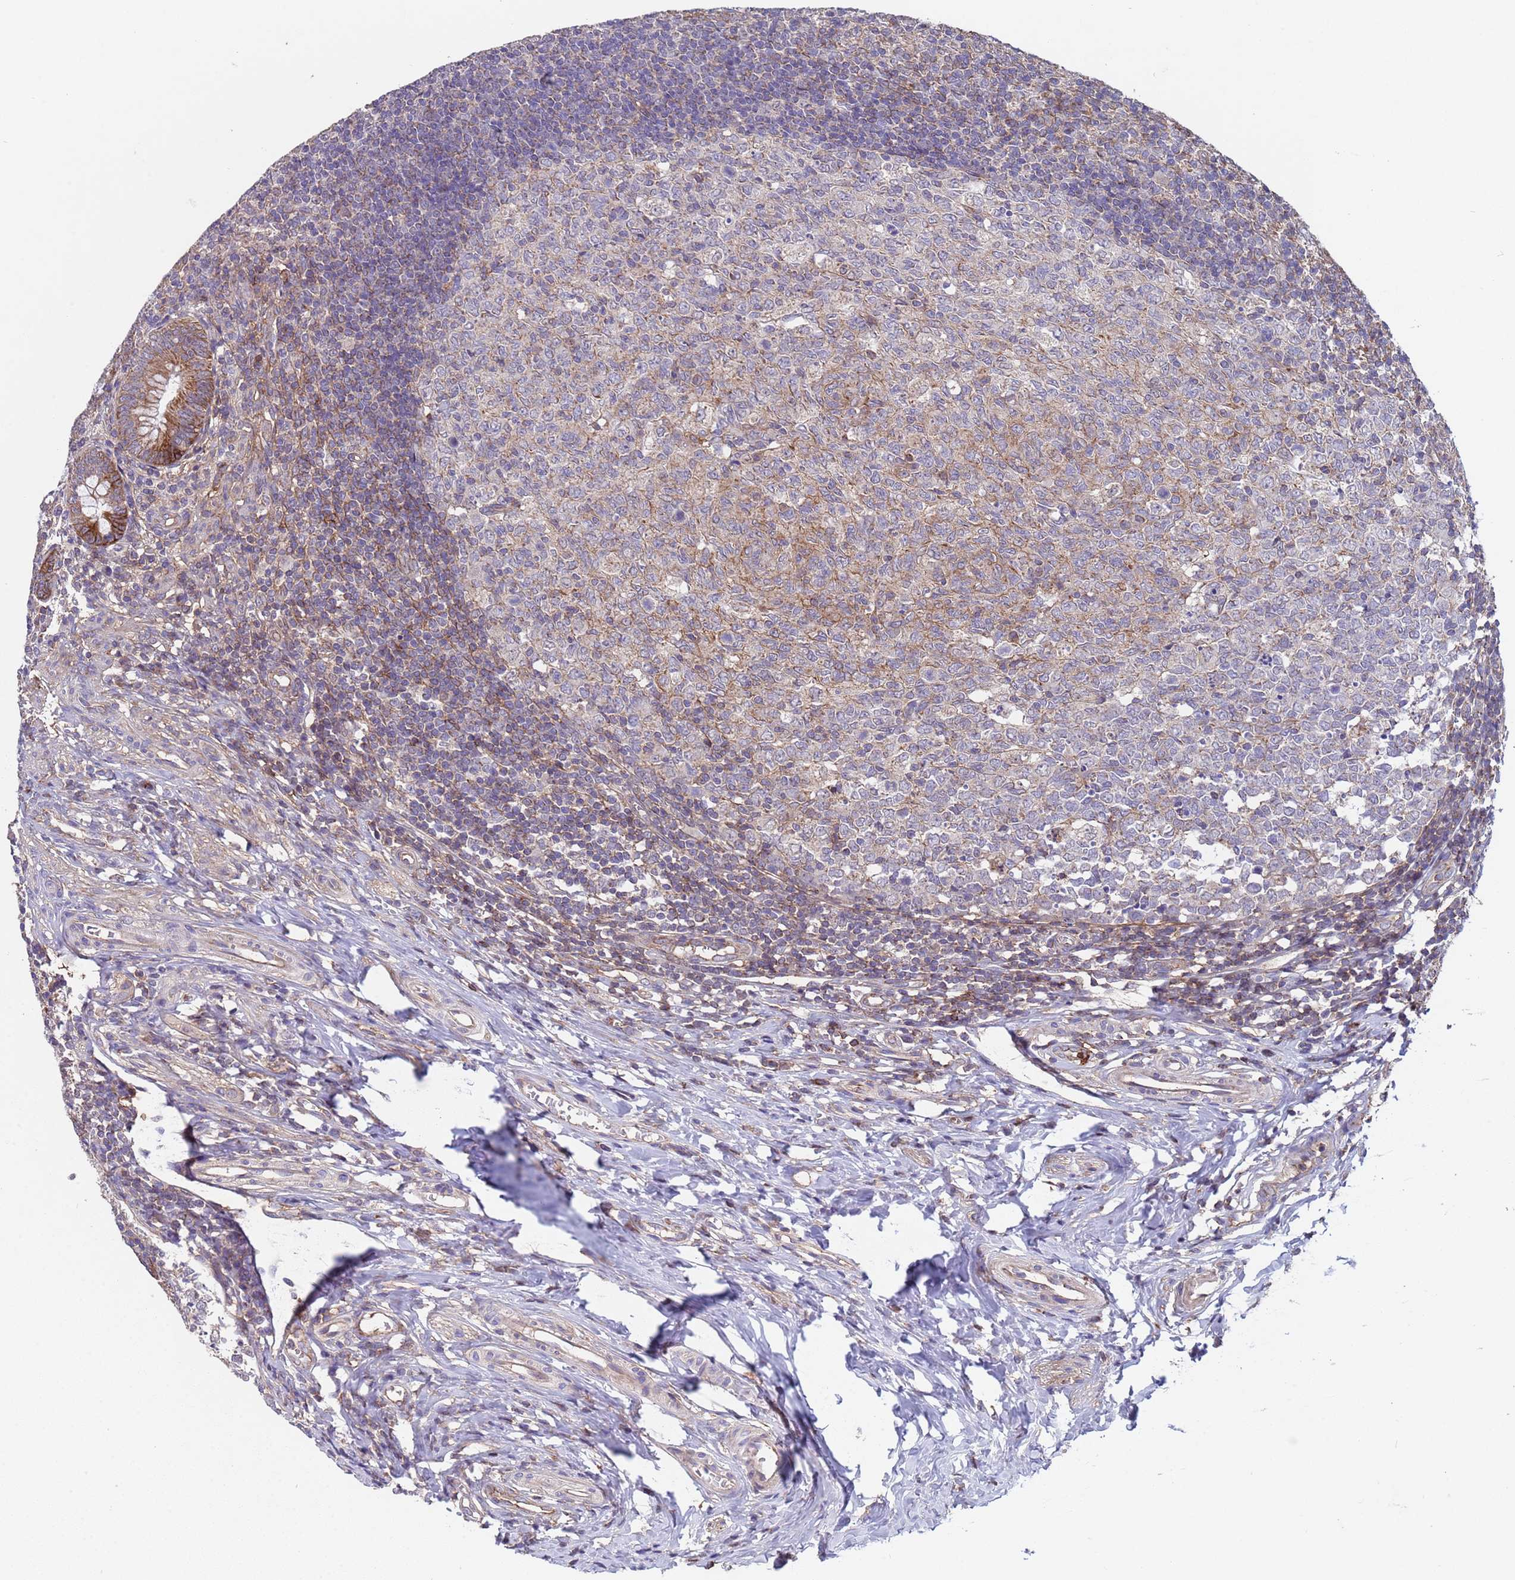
{"staining": {"intensity": "strong", "quantity": ">75%", "location": "cytoplasmic/membranous"}, "tissue": "appendix", "cell_type": "Glandular cells", "image_type": "normal", "snomed": [{"axis": "morphology", "description": "Normal tissue, NOS"}, {"axis": "topography", "description": "Appendix"}], "caption": "A high-resolution micrograph shows immunohistochemistry (IHC) staining of unremarkable appendix, which shows strong cytoplasmic/membranous staining in approximately >75% of glandular cells.", "gene": "ACAD8", "patient": {"sex": "male", "age": 14}}